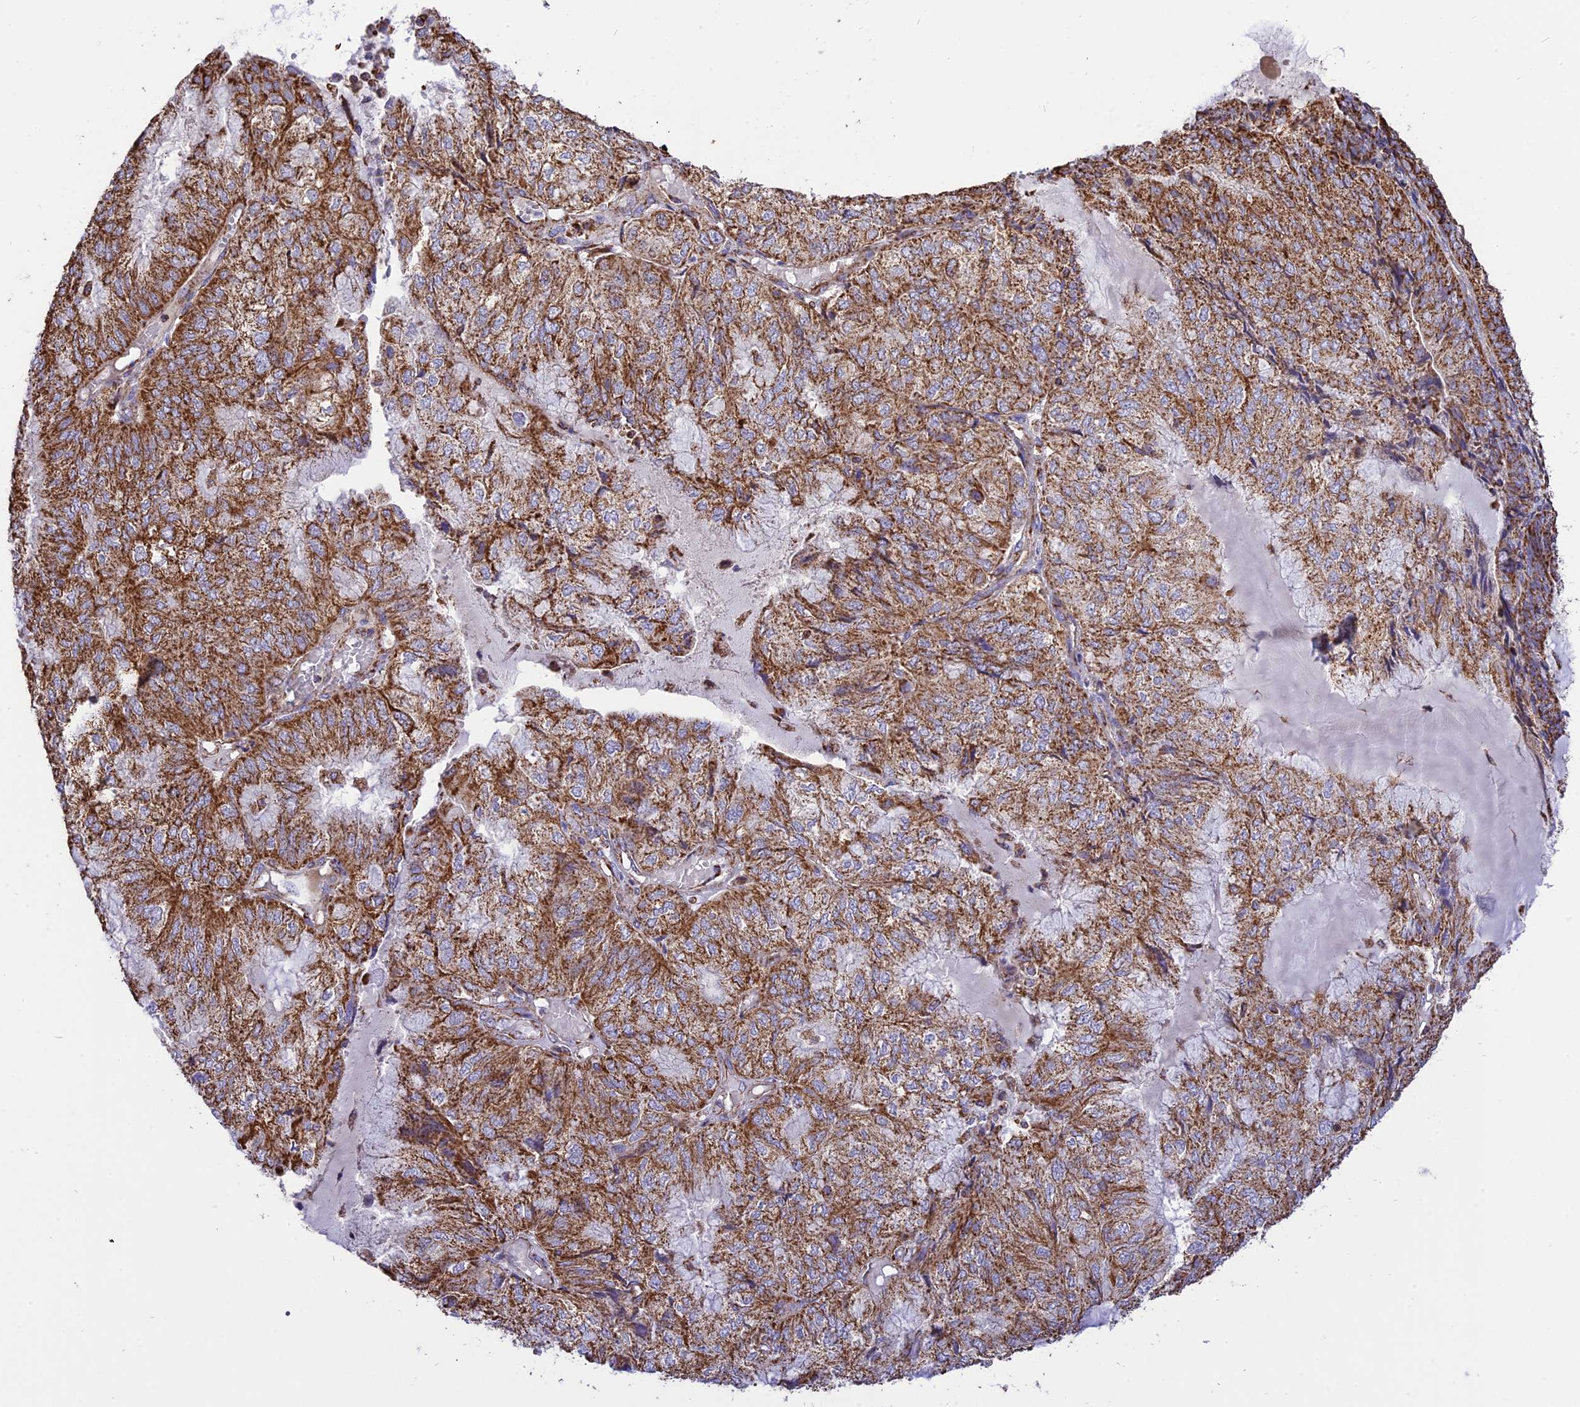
{"staining": {"intensity": "moderate", "quantity": ">75%", "location": "cytoplasmic/membranous"}, "tissue": "endometrial cancer", "cell_type": "Tumor cells", "image_type": "cancer", "snomed": [{"axis": "morphology", "description": "Adenocarcinoma, NOS"}, {"axis": "topography", "description": "Endometrium"}], "caption": "Tumor cells display medium levels of moderate cytoplasmic/membranous staining in approximately >75% of cells in human endometrial cancer.", "gene": "TTC4", "patient": {"sex": "female", "age": 81}}